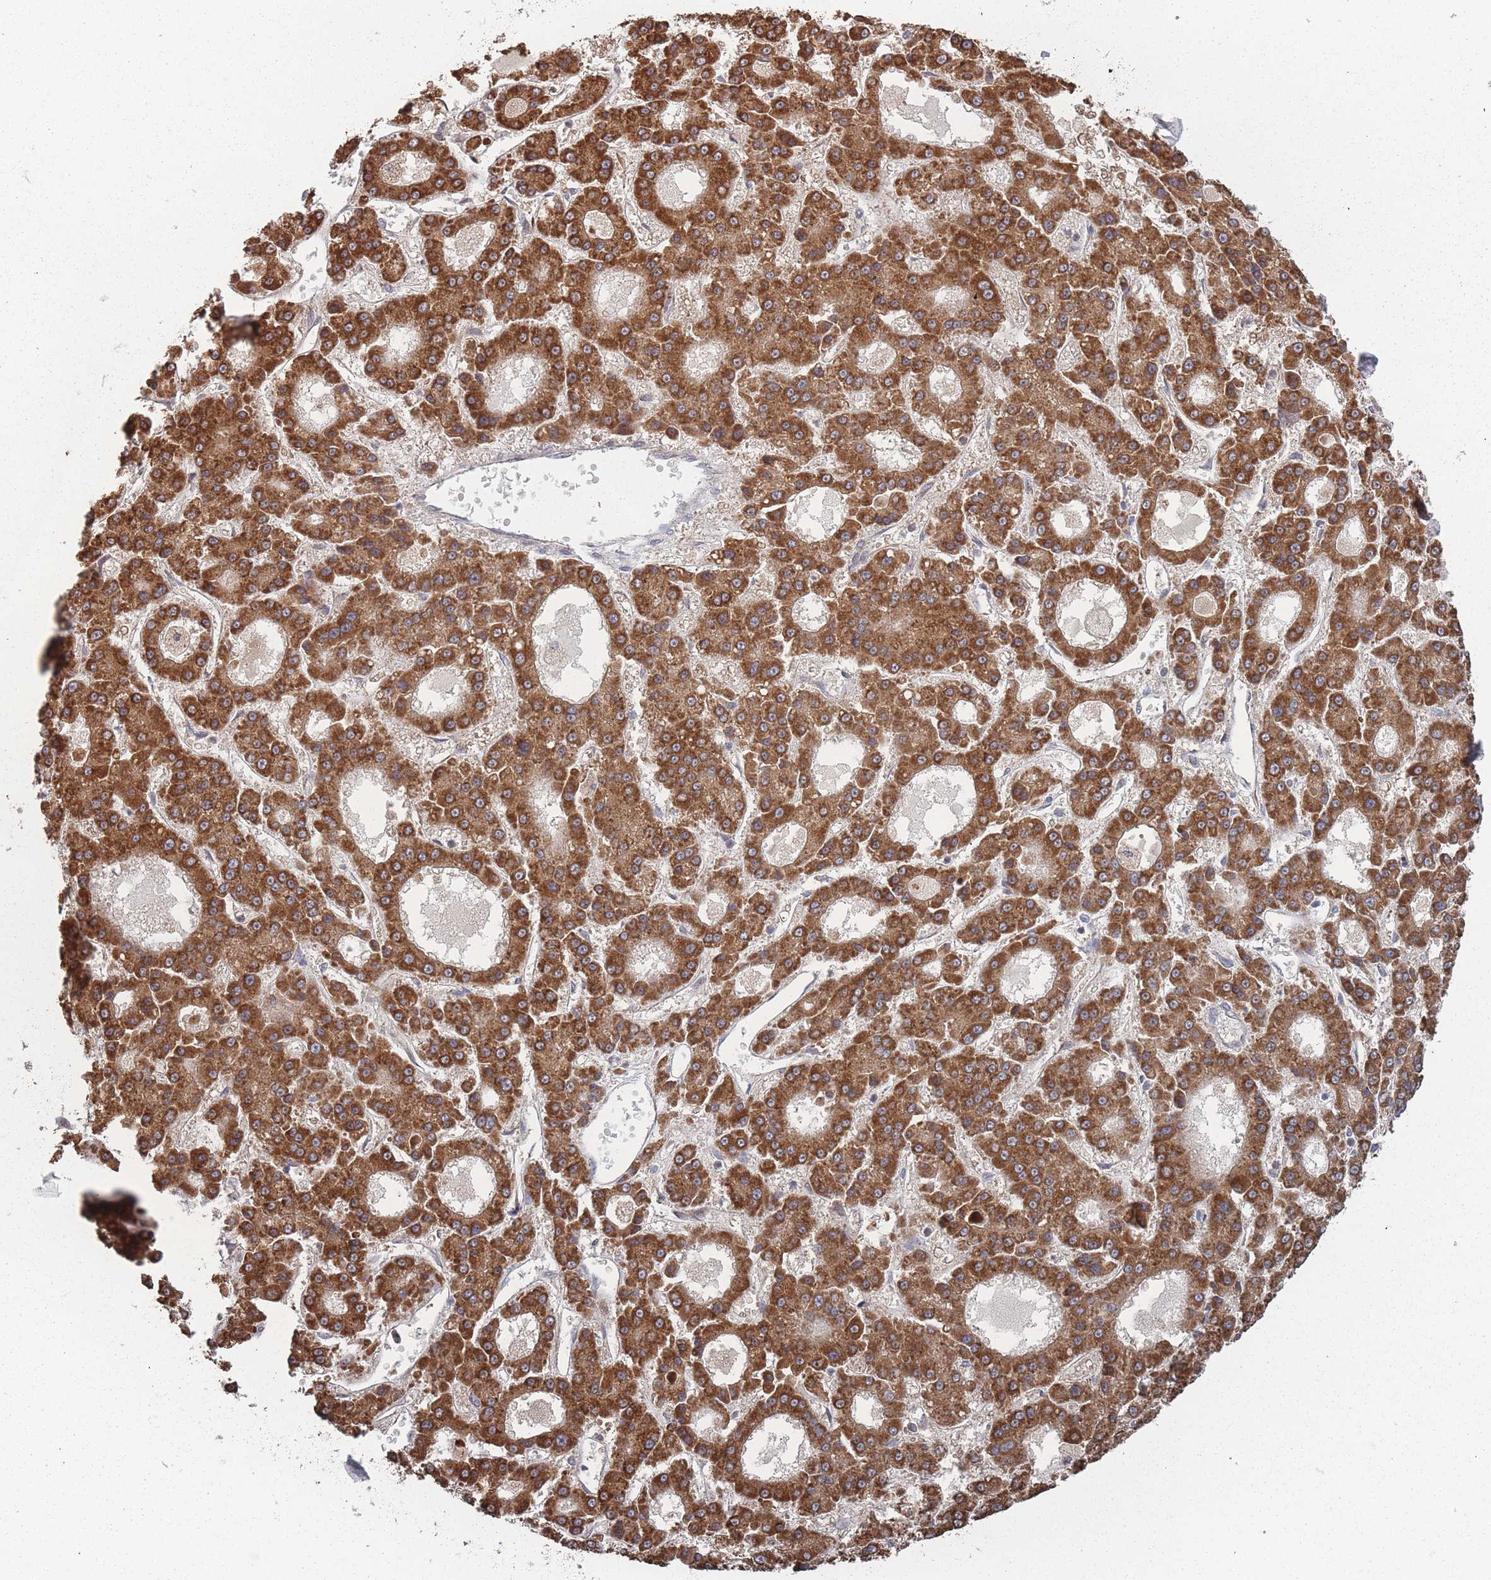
{"staining": {"intensity": "strong", "quantity": ">75%", "location": "cytoplasmic/membranous"}, "tissue": "liver cancer", "cell_type": "Tumor cells", "image_type": "cancer", "snomed": [{"axis": "morphology", "description": "Carcinoma, Hepatocellular, NOS"}, {"axis": "topography", "description": "Liver"}], "caption": "A brown stain shows strong cytoplasmic/membranous staining of a protein in human liver cancer tumor cells. (IHC, brightfield microscopy, high magnification).", "gene": "PSMB3", "patient": {"sex": "male", "age": 70}}